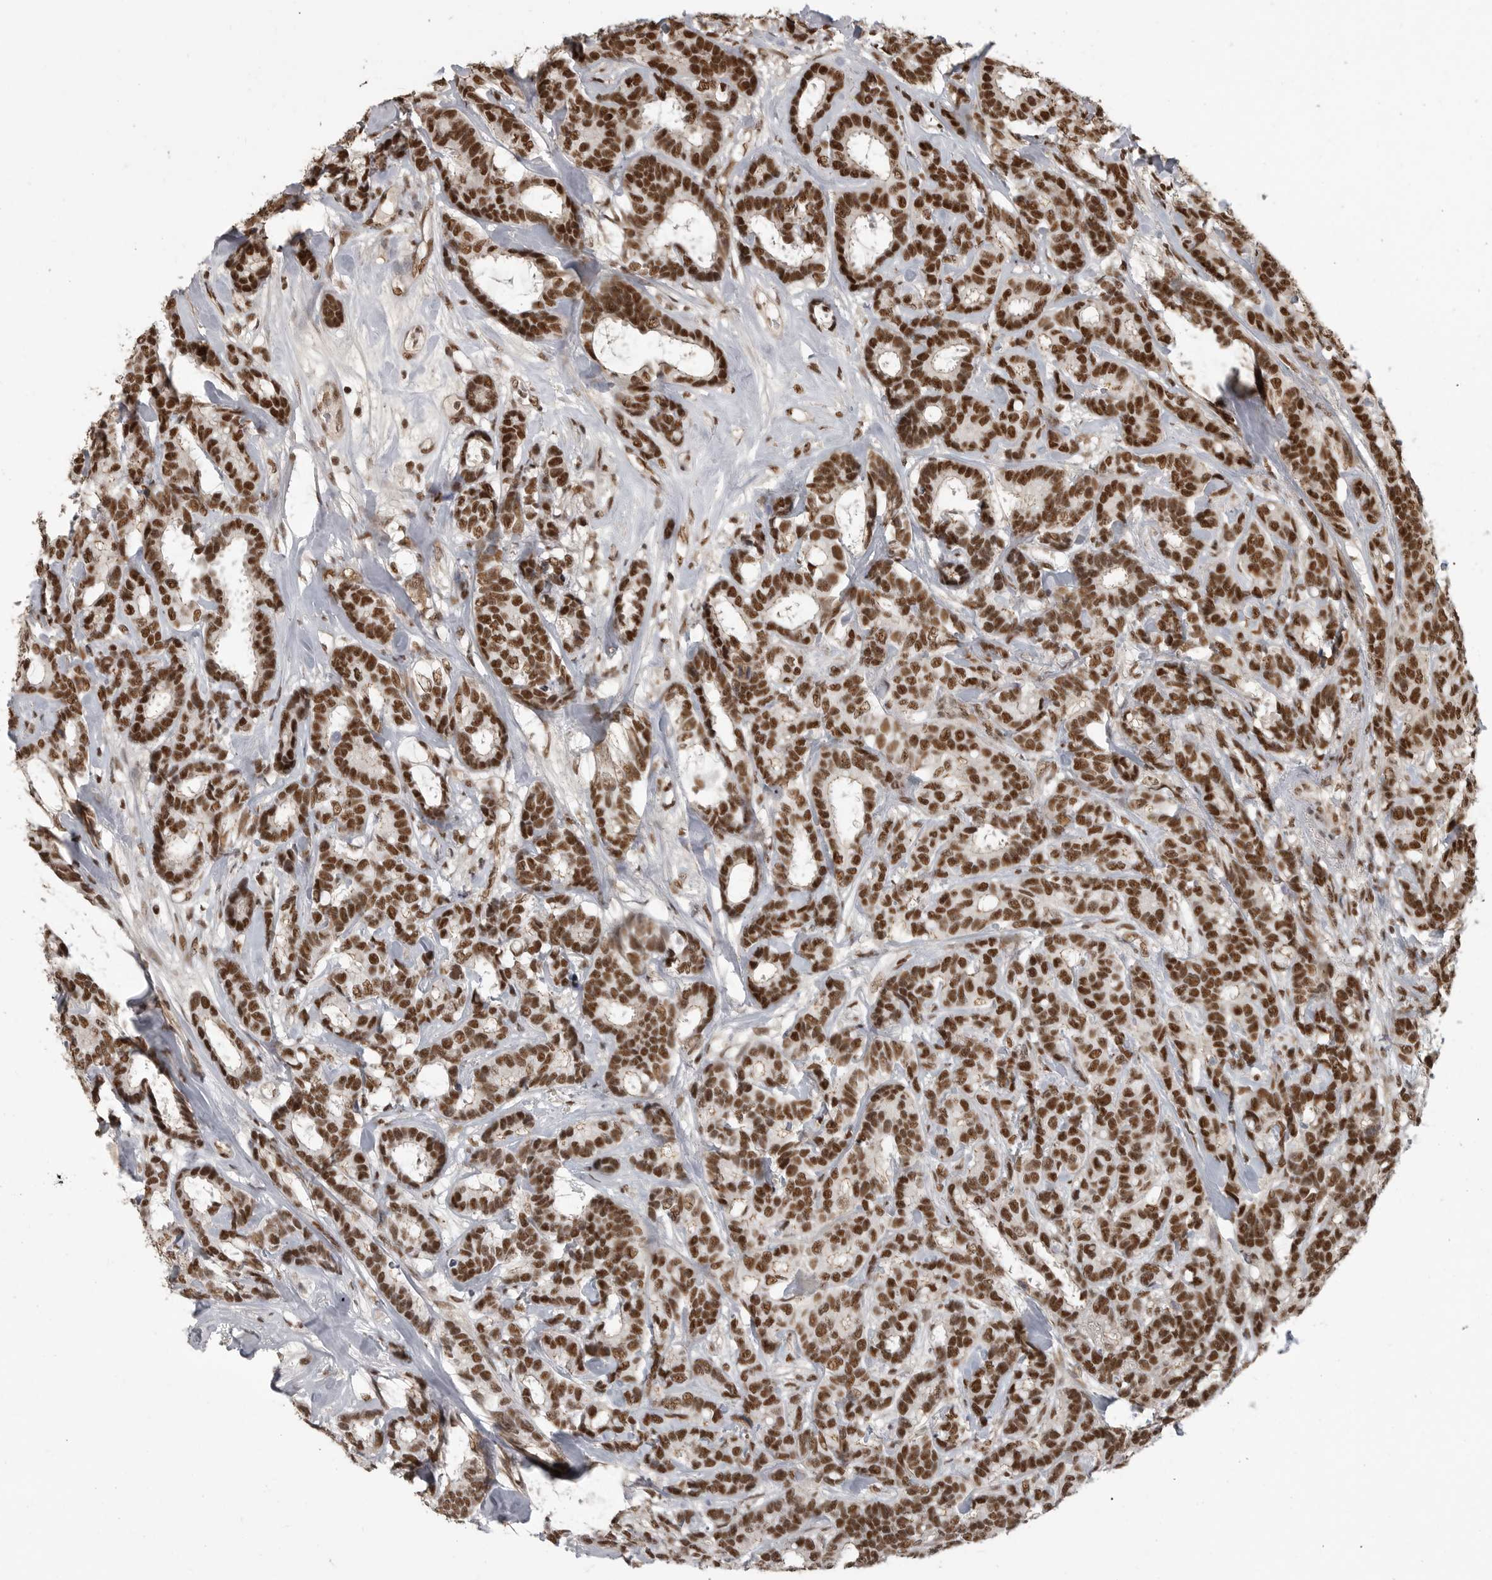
{"staining": {"intensity": "strong", "quantity": ">75%", "location": "nuclear"}, "tissue": "breast cancer", "cell_type": "Tumor cells", "image_type": "cancer", "snomed": [{"axis": "morphology", "description": "Duct carcinoma"}, {"axis": "topography", "description": "Breast"}], "caption": "DAB (3,3'-diaminobenzidine) immunohistochemical staining of breast intraductal carcinoma reveals strong nuclear protein positivity in approximately >75% of tumor cells. Using DAB (3,3'-diaminobenzidine) (brown) and hematoxylin (blue) stains, captured at high magnification using brightfield microscopy.", "gene": "CBLL1", "patient": {"sex": "female", "age": 87}}